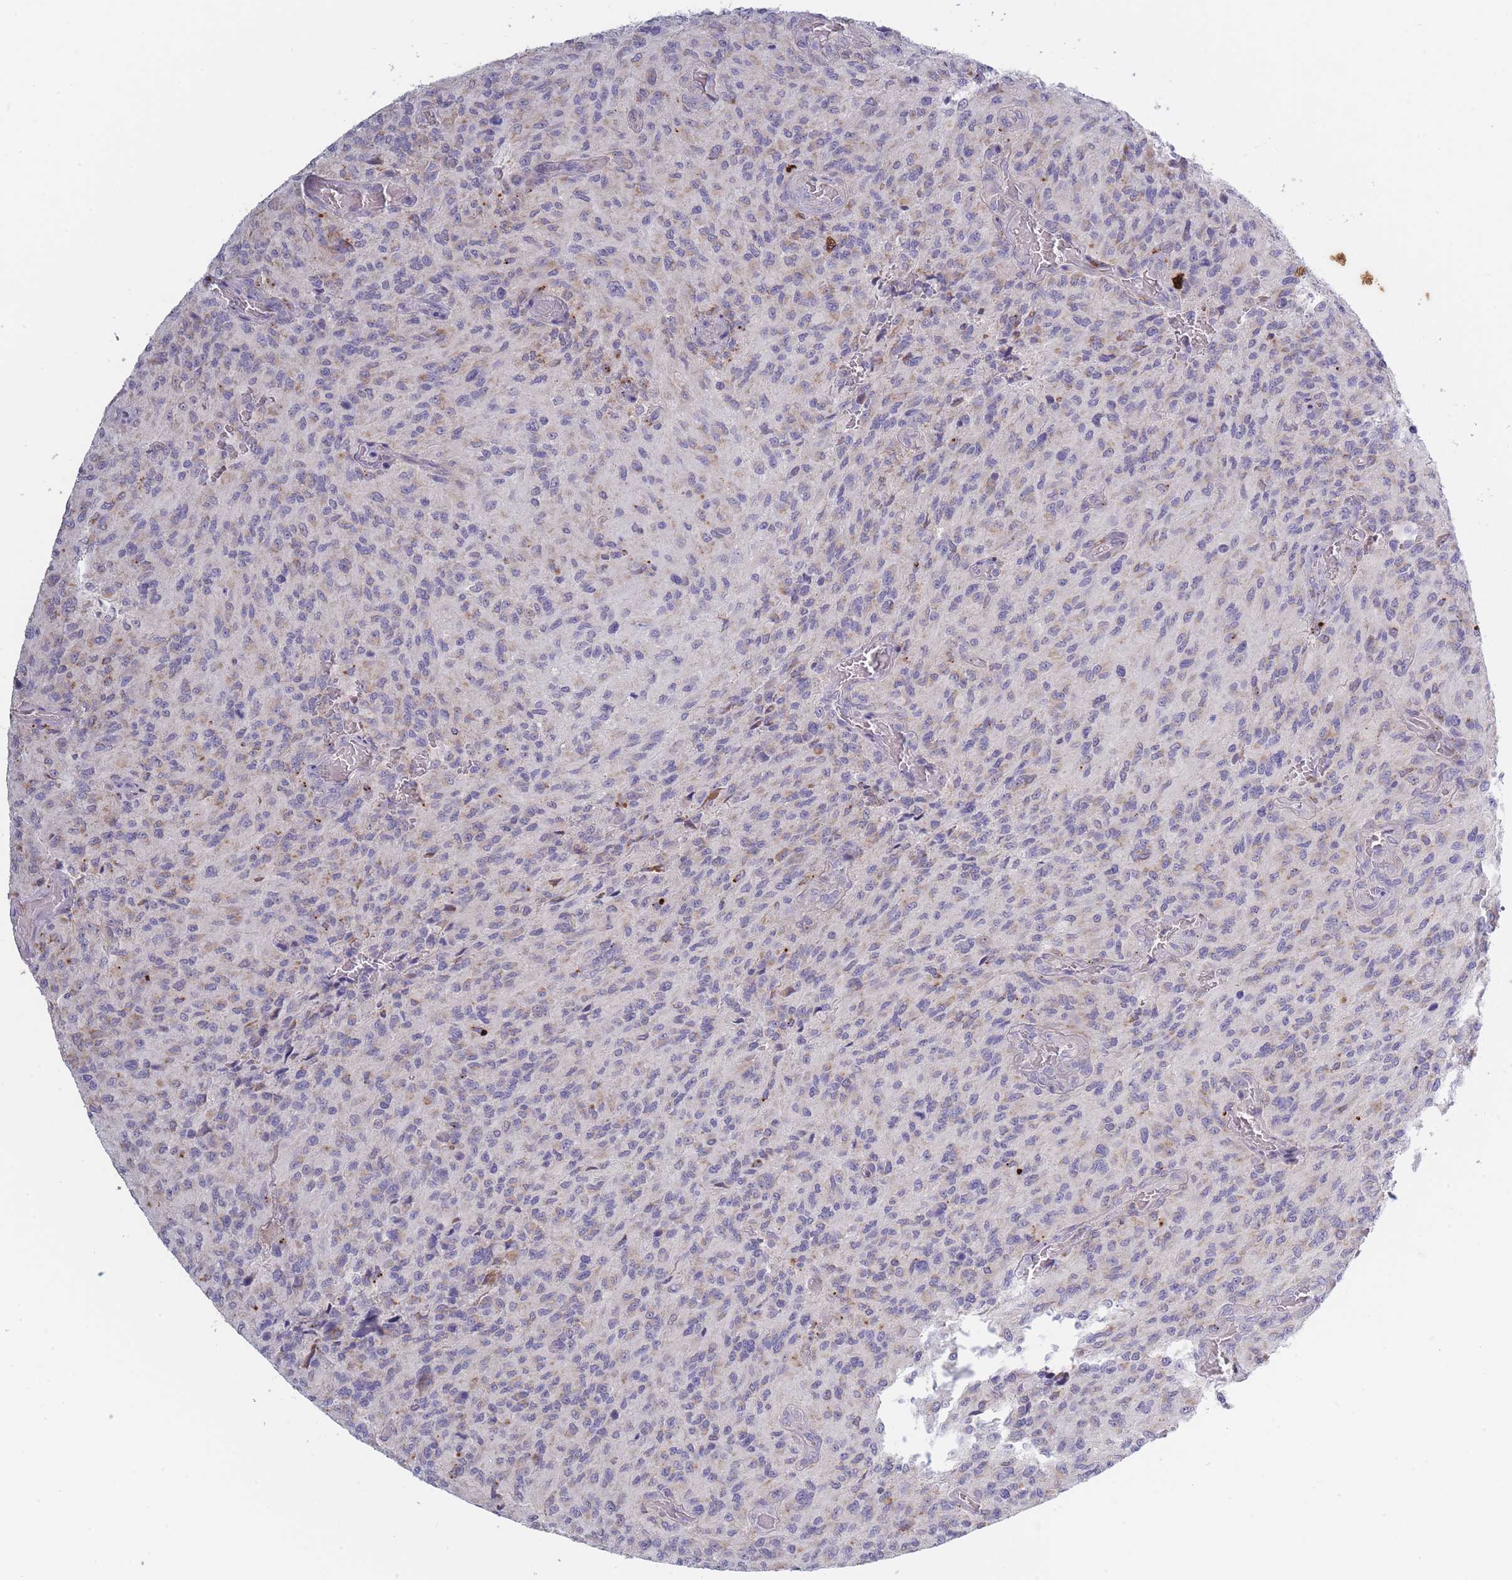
{"staining": {"intensity": "negative", "quantity": "none", "location": "none"}, "tissue": "glioma", "cell_type": "Tumor cells", "image_type": "cancer", "snomed": [{"axis": "morphology", "description": "Normal tissue, NOS"}, {"axis": "morphology", "description": "Glioma, malignant, High grade"}, {"axis": "topography", "description": "Cerebral cortex"}], "caption": "IHC histopathology image of human high-grade glioma (malignant) stained for a protein (brown), which shows no positivity in tumor cells.", "gene": "TRIM61", "patient": {"sex": "male", "age": 56}}